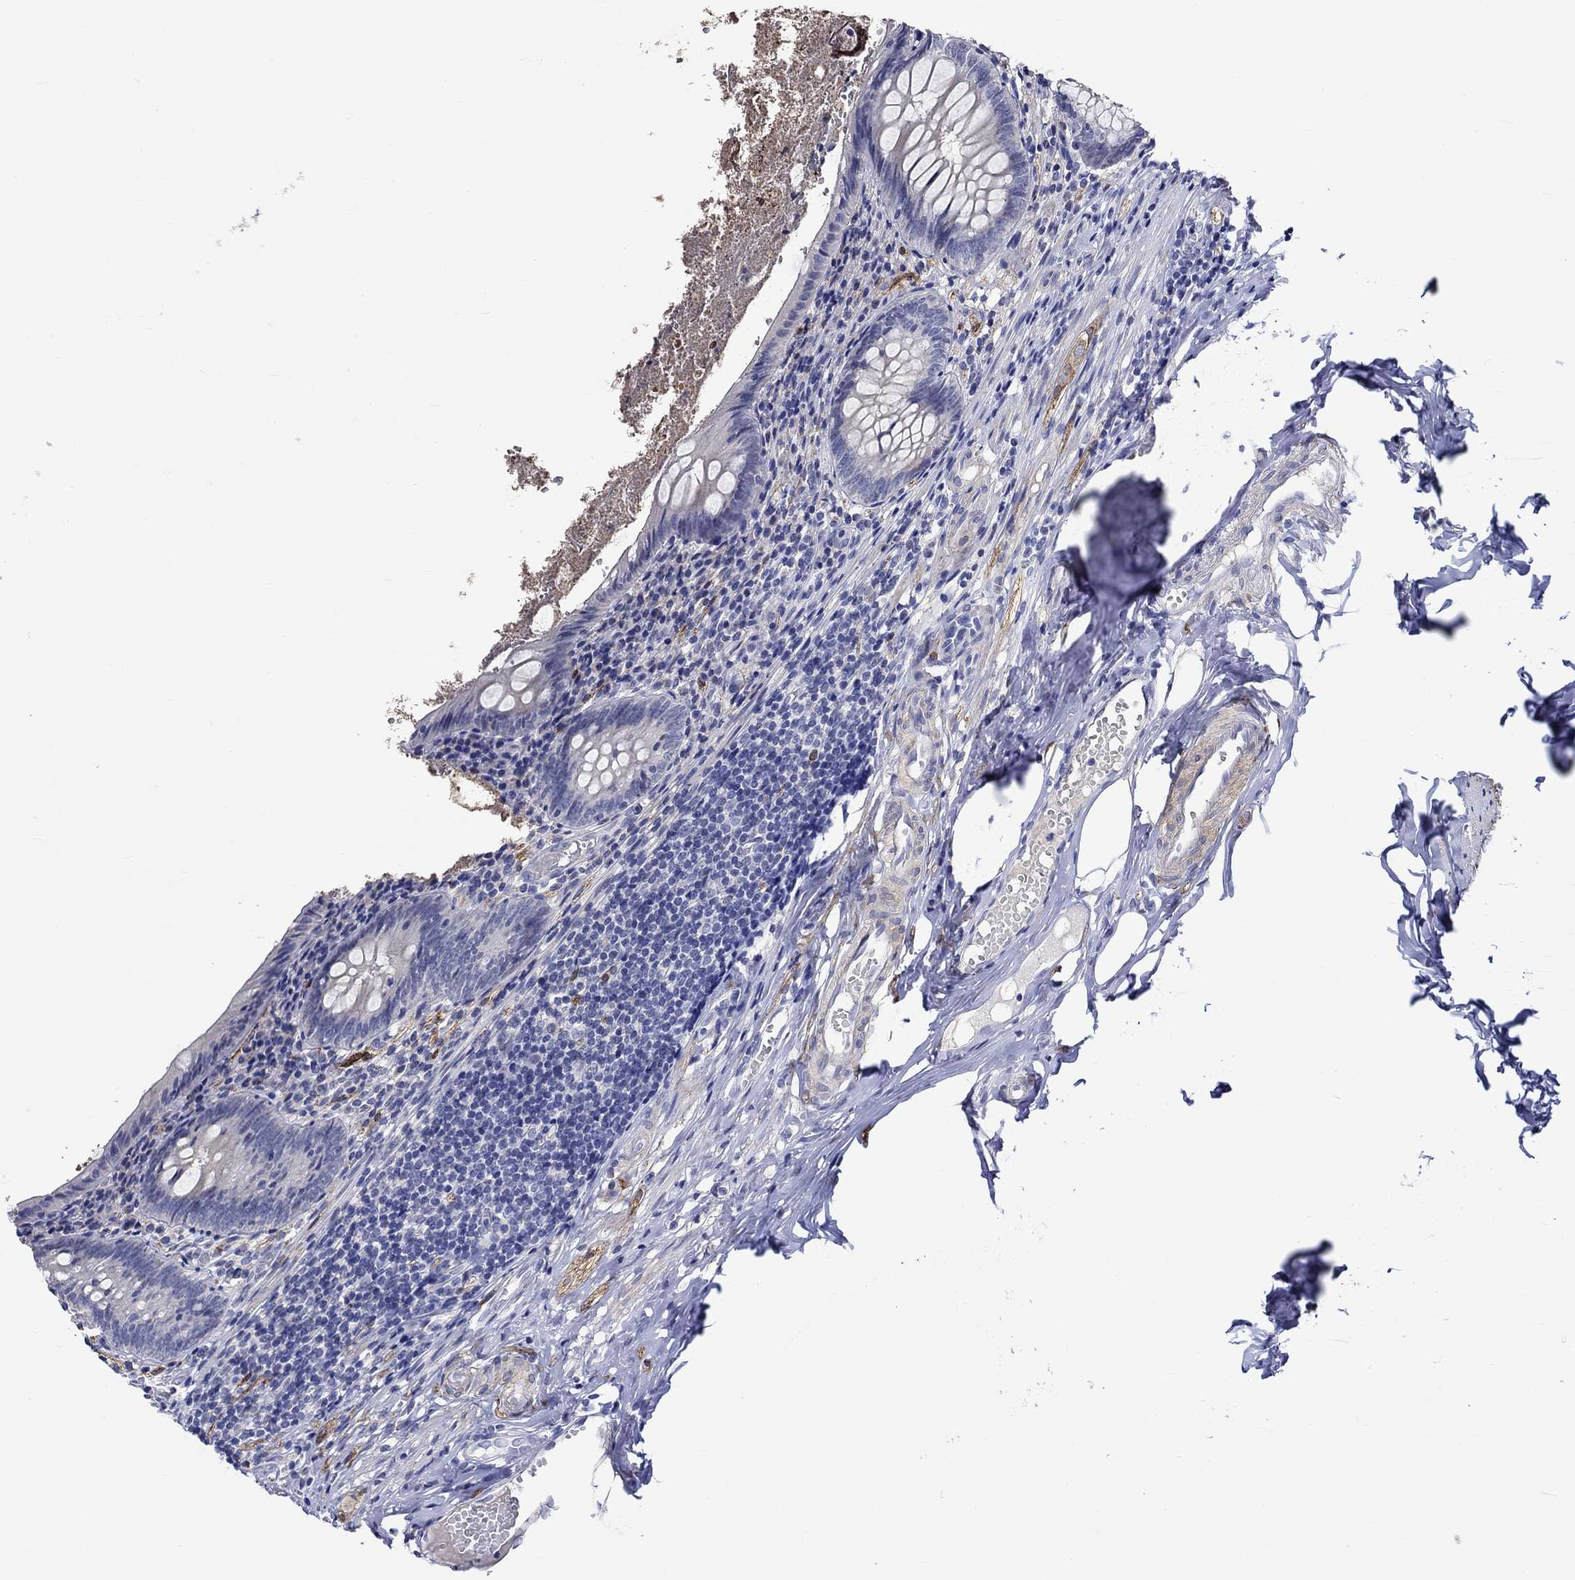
{"staining": {"intensity": "negative", "quantity": "none", "location": "none"}, "tissue": "appendix", "cell_type": "Glandular cells", "image_type": "normal", "snomed": [{"axis": "morphology", "description": "Normal tissue, NOS"}, {"axis": "topography", "description": "Appendix"}], "caption": "High power microscopy histopathology image of an immunohistochemistry (IHC) image of unremarkable appendix, revealing no significant expression in glandular cells.", "gene": "CRYAB", "patient": {"sex": "female", "age": 23}}